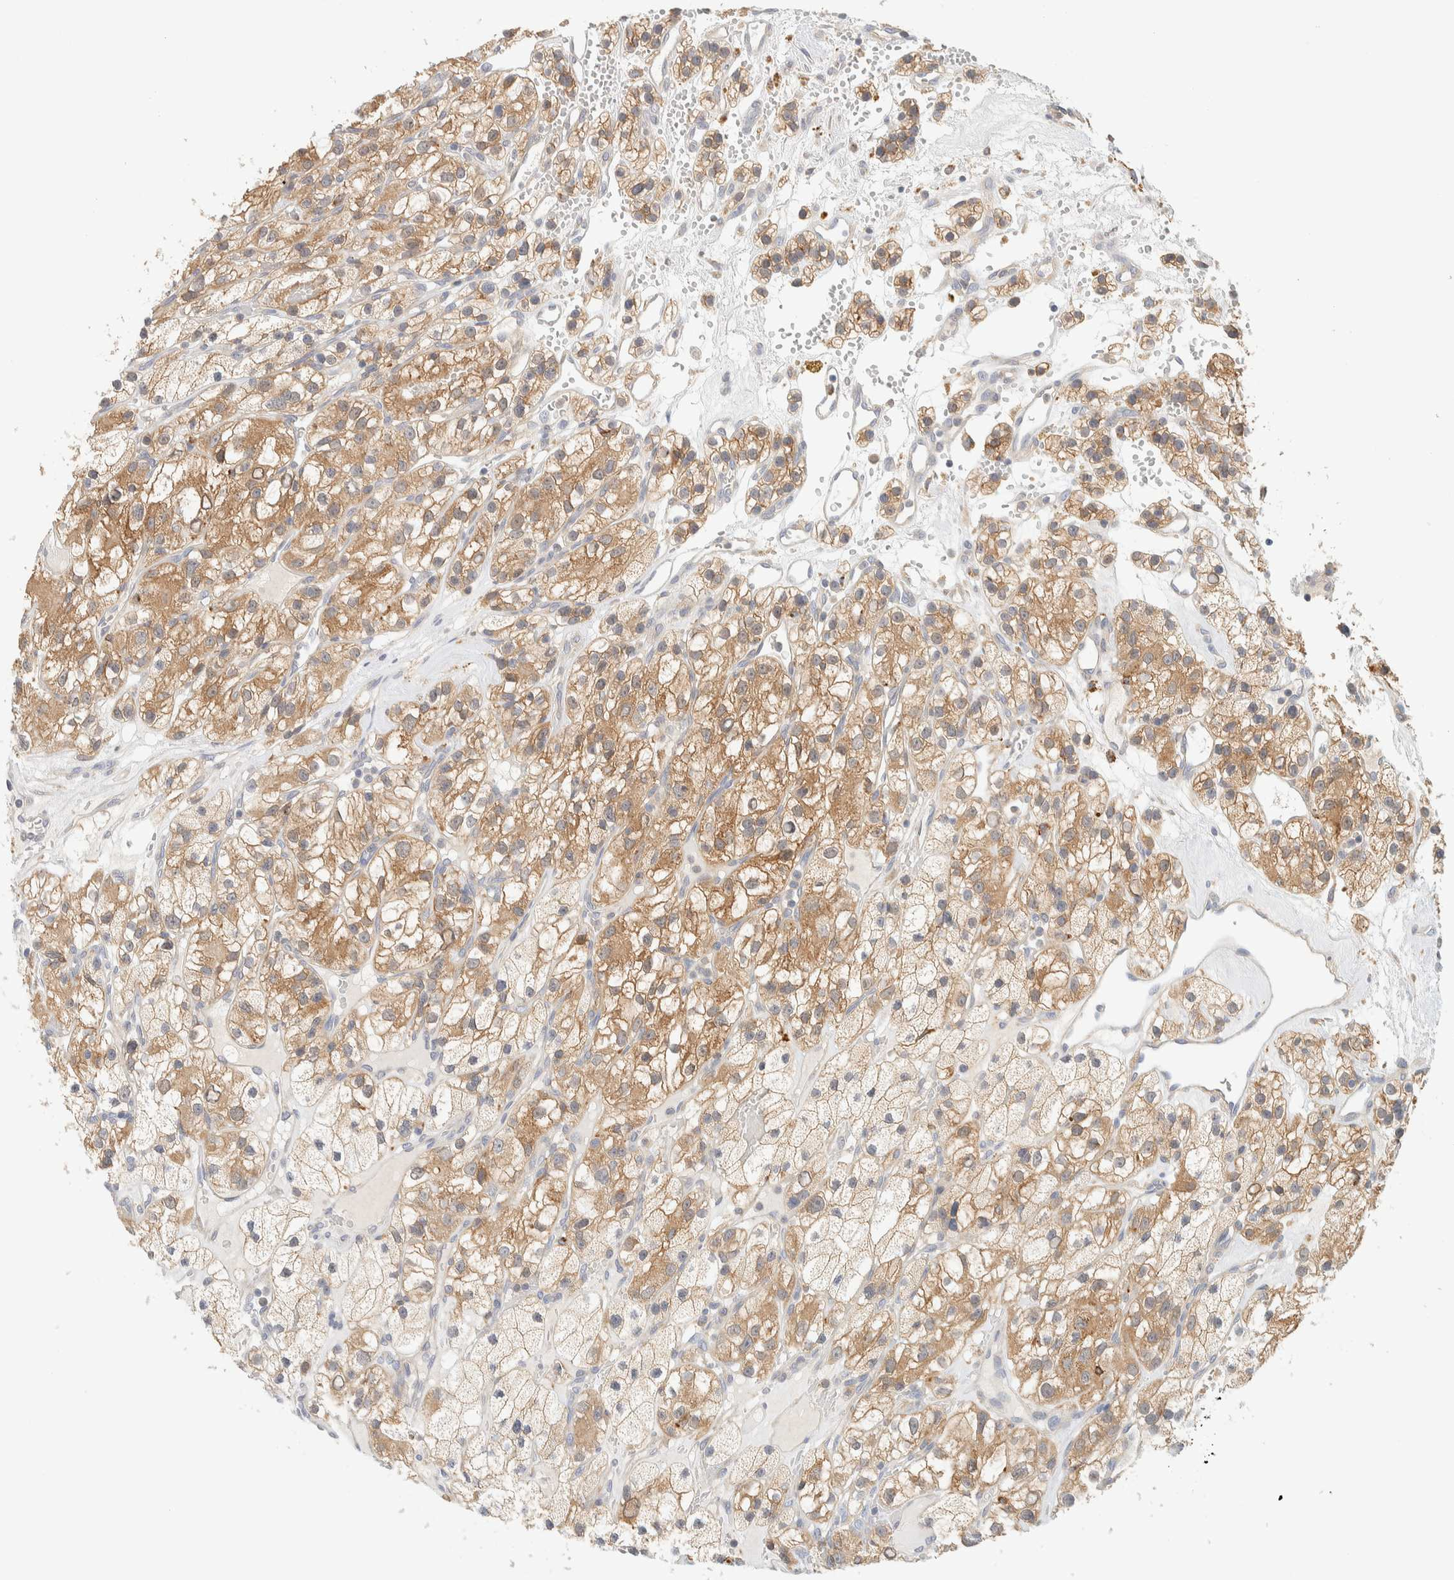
{"staining": {"intensity": "moderate", "quantity": ">75%", "location": "cytoplasmic/membranous"}, "tissue": "renal cancer", "cell_type": "Tumor cells", "image_type": "cancer", "snomed": [{"axis": "morphology", "description": "Adenocarcinoma, NOS"}, {"axis": "topography", "description": "Kidney"}], "caption": "High-magnification brightfield microscopy of renal adenocarcinoma stained with DAB (brown) and counterstained with hematoxylin (blue). tumor cells exhibit moderate cytoplasmic/membranous positivity is present in approximately>75% of cells.", "gene": "NT5C", "patient": {"sex": "female", "age": 57}}